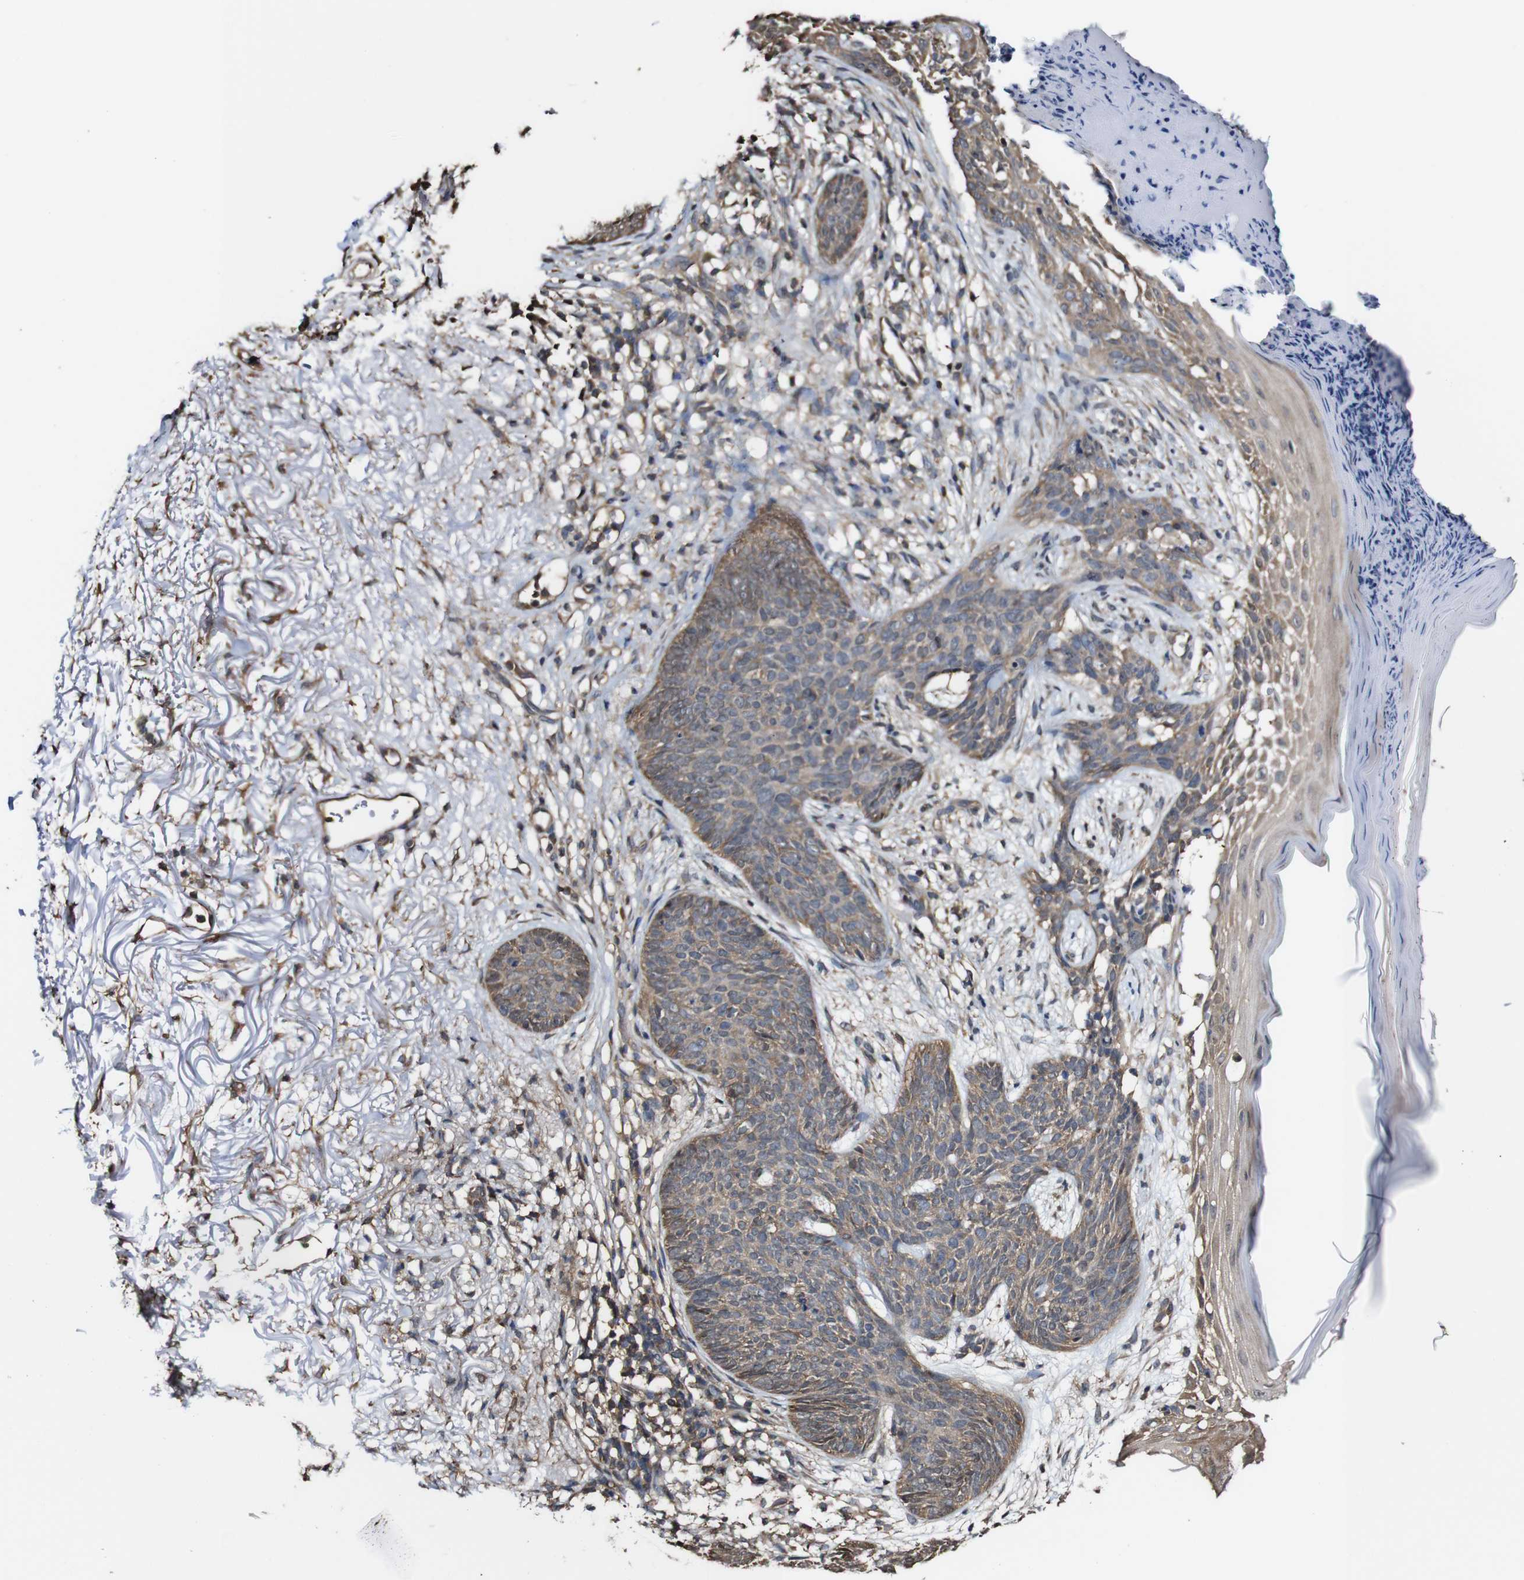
{"staining": {"intensity": "moderate", "quantity": ">75%", "location": "cytoplasmic/membranous"}, "tissue": "skin cancer", "cell_type": "Tumor cells", "image_type": "cancer", "snomed": [{"axis": "morphology", "description": "Normal tissue, NOS"}, {"axis": "morphology", "description": "Basal cell carcinoma"}, {"axis": "topography", "description": "Skin"}], "caption": "Immunohistochemistry (DAB) staining of human skin basal cell carcinoma displays moderate cytoplasmic/membranous protein staining in about >75% of tumor cells.", "gene": "PTPRR", "patient": {"sex": "female", "age": 70}}